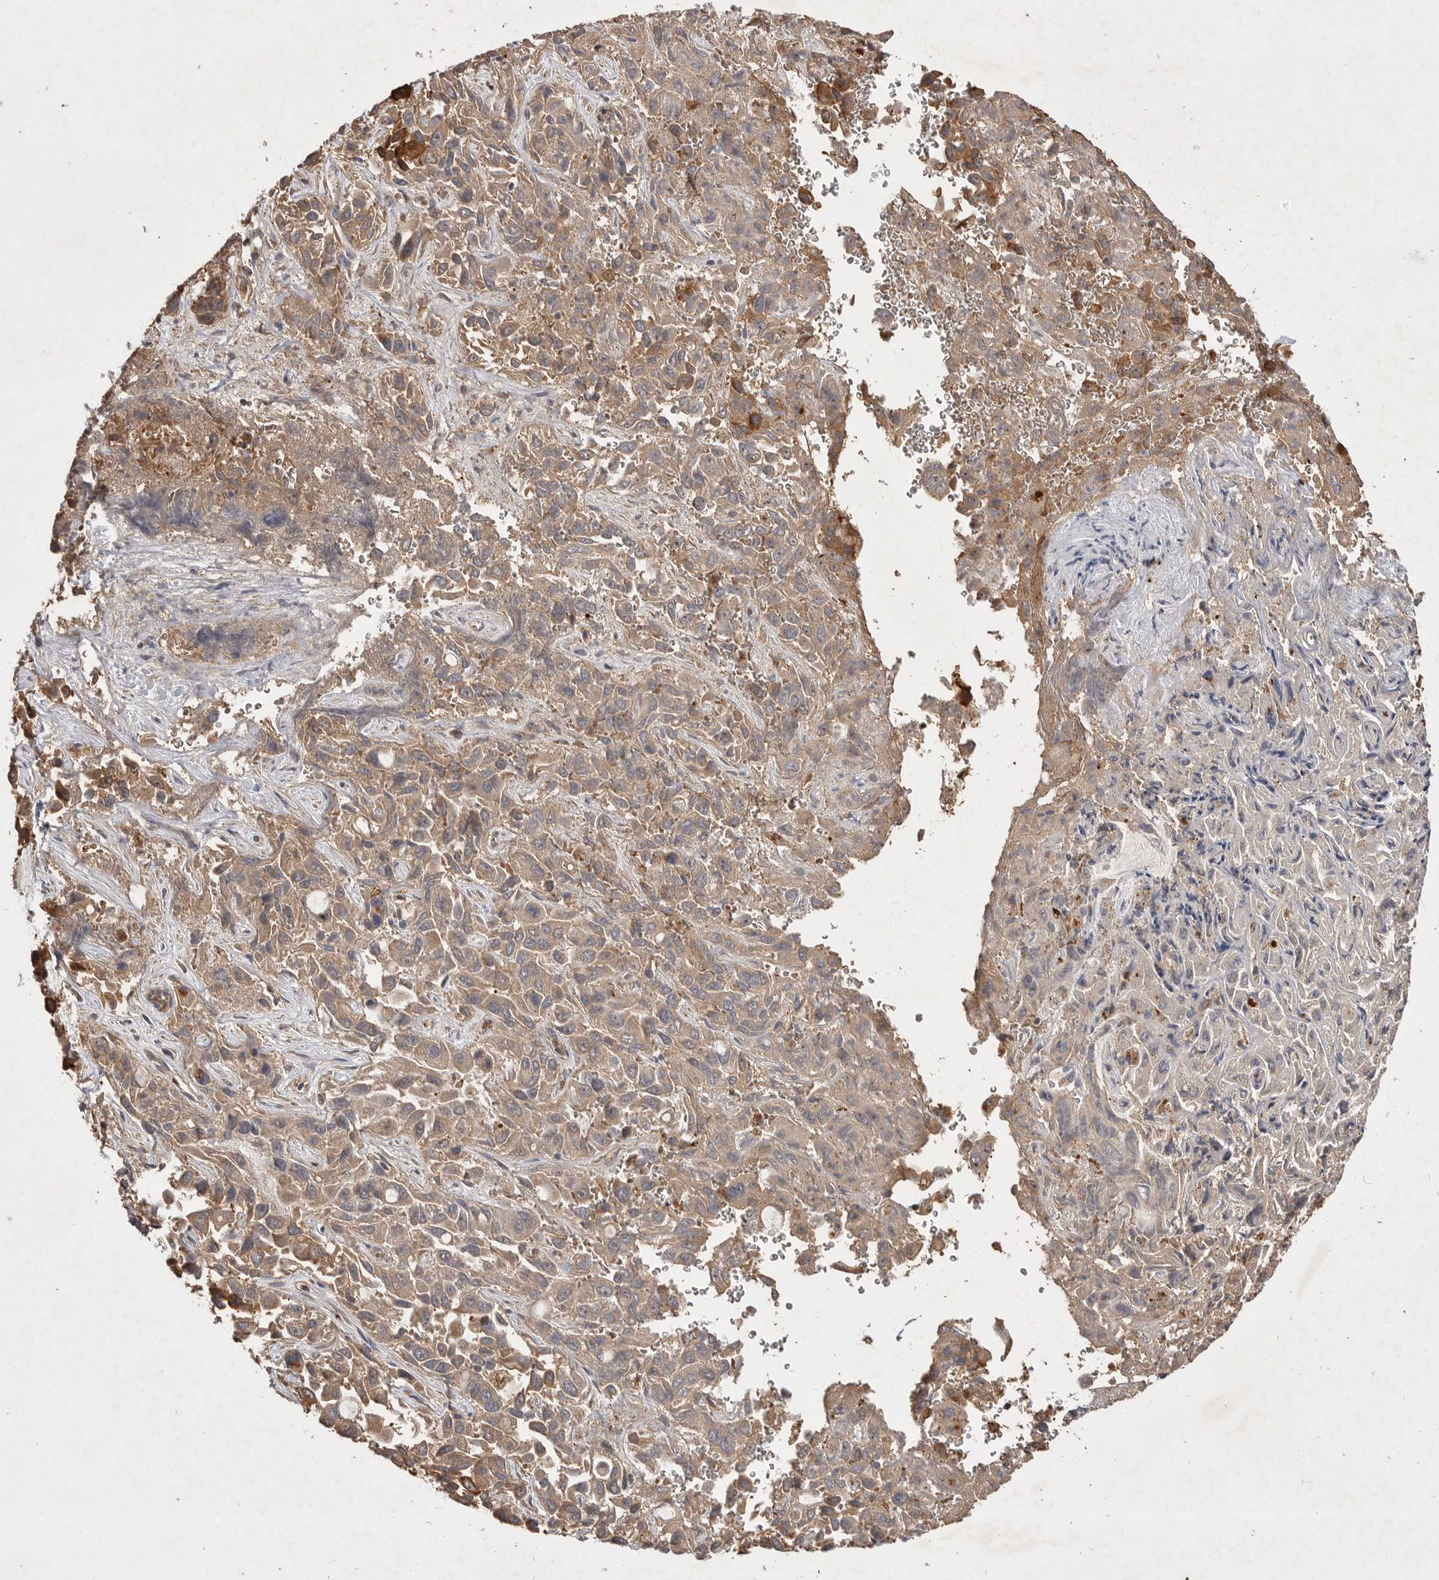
{"staining": {"intensity": "moderate", "quantity": ">75%", "location": "cytoplasmic/membranous"}, "tissue": "liver cancer", "cell_type": "Tumor cells", "image_type": "cancer", "snomed": [{"axis": "morphology", "description": "Cholangiocarcinoma"}, {"axis": "topography", "description": "Liver"}], "caption": "Protein expression analysis of human liver cancer reveals moderate cytoplasmic/membranous positivity in approximately >75% of tumor cells.", "gene": "VN1R4", "patient": {"sex": "female", "age": 52}}